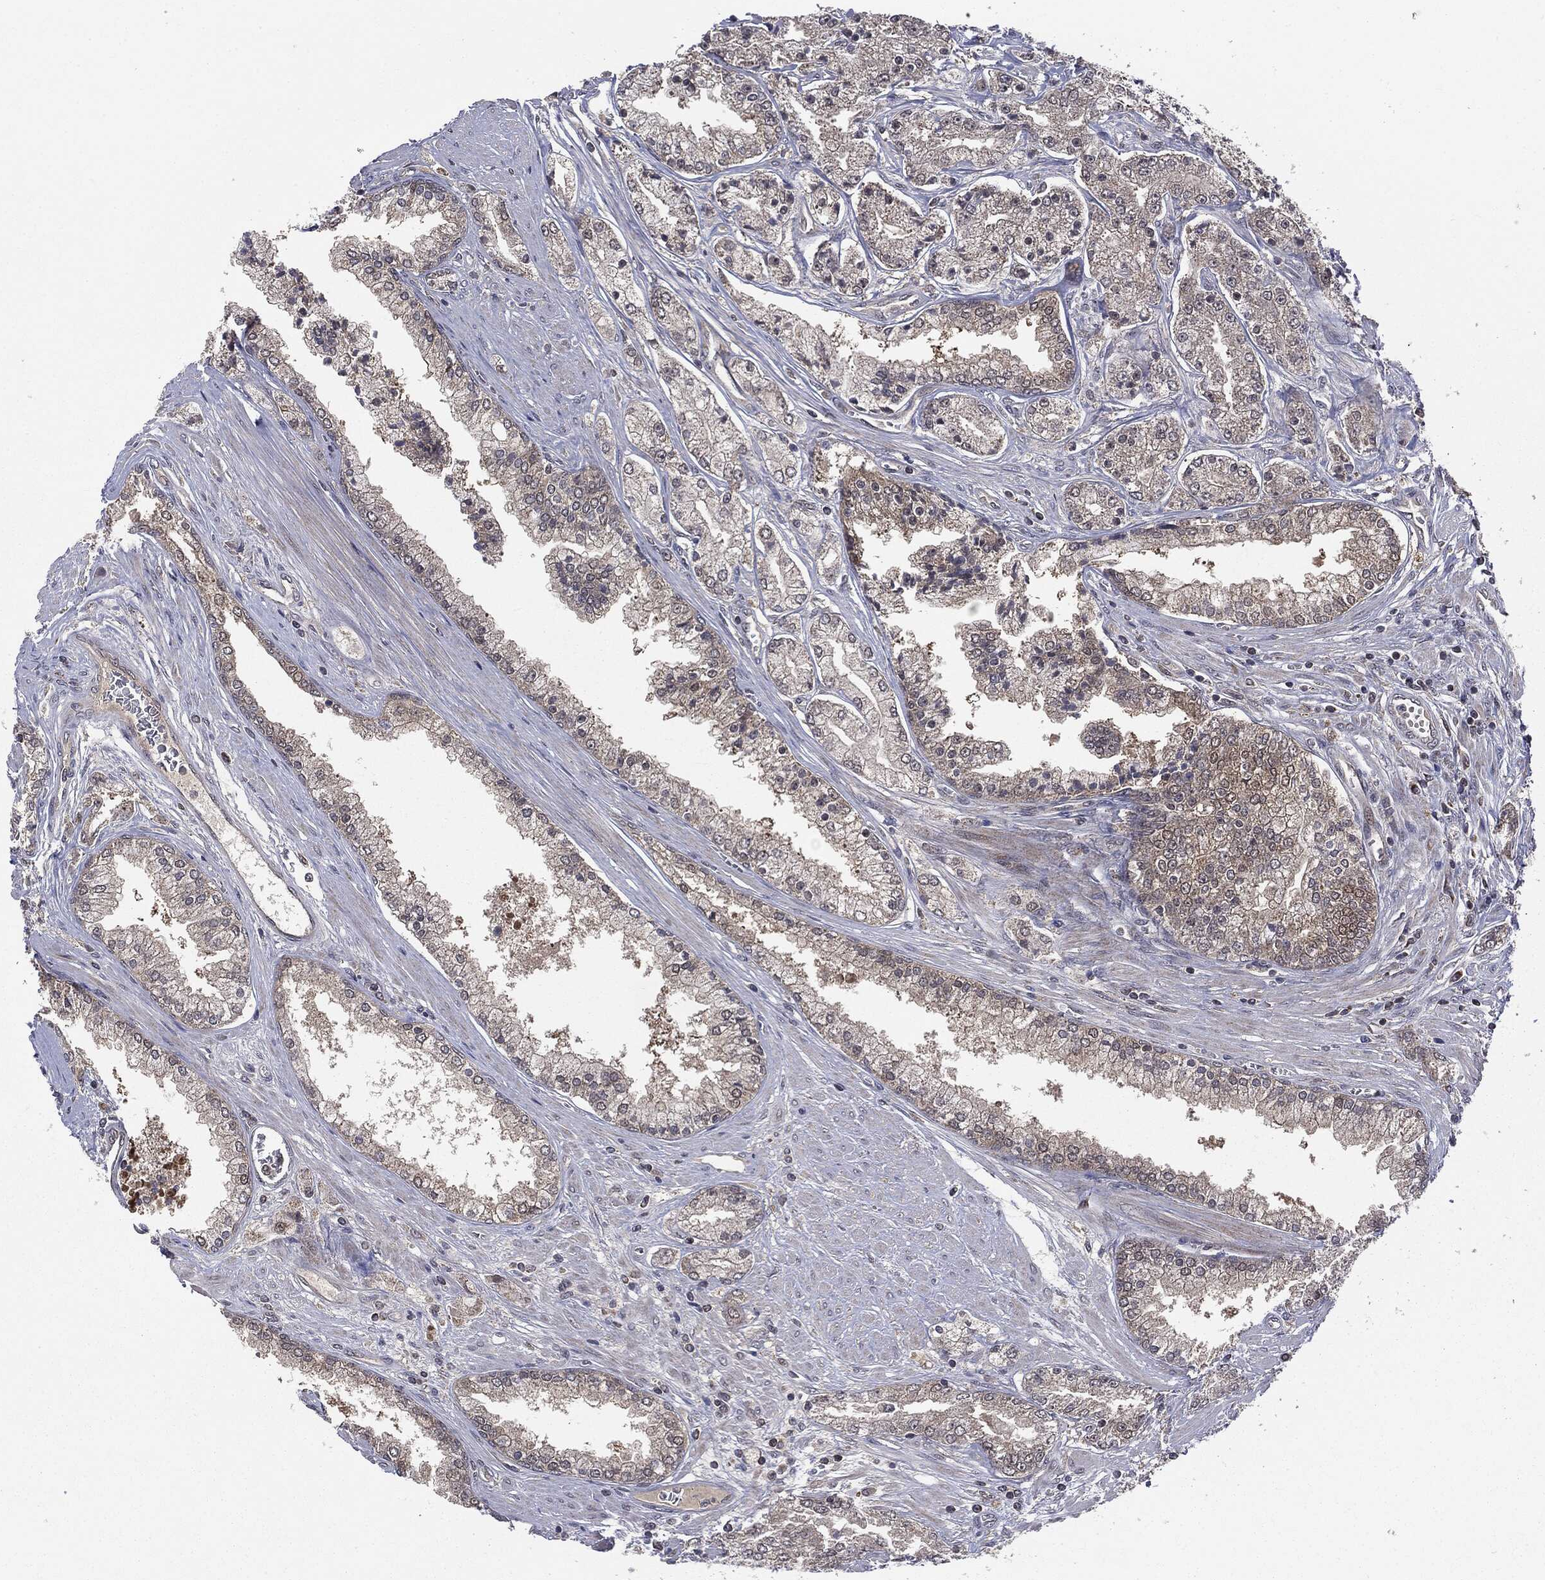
{"staining": {"intensity": "negative", "quantity": "none", "location": "none"}, "tissue": "prostate cancer", "cell_type": "Tumor cells", "image_type": "cancer", "snomed": [{"axis": "morphology", "description": "Adenocarcinoma, High grade"}, {"axis": "topography", "description": "Prostate"}], "caption": "Protein analysis of adenocarcinoma (high-grade) (prostate) shows no significant staining in tumor cells.", "gene": "PTPA", "patient": {"sex": "male", "age": 66}}